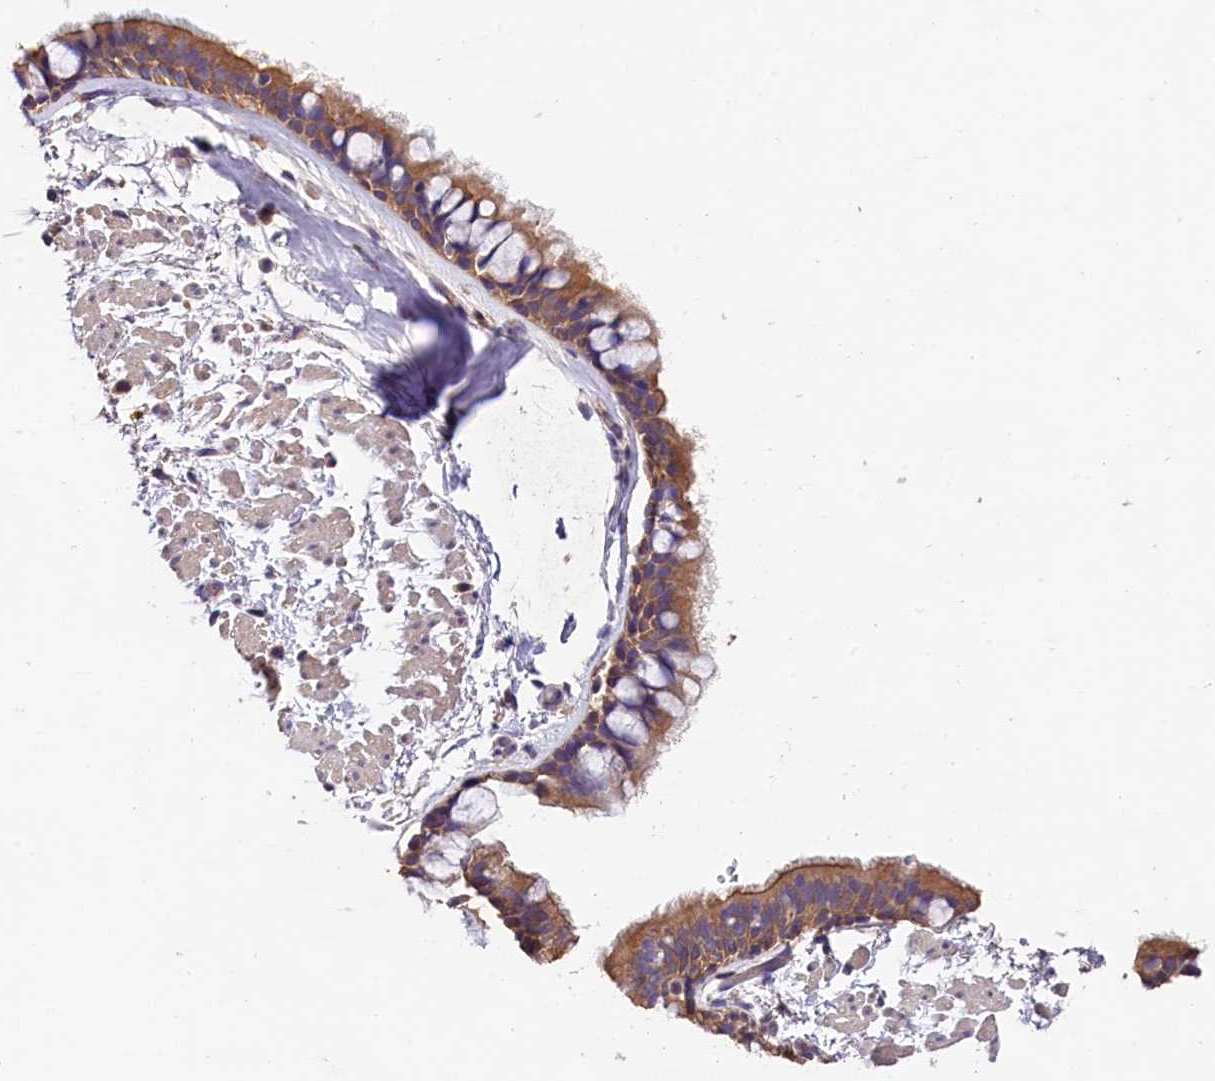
{"staining": {"intensity": "moderate", "quantity": ">75%", "location": "cytoplasmic/membranous"}, "tissue": "bronchus", "cell_type": "Respiratory epithelial cells", "image_type": "normal", "snomed": [{"axis": "morphology", "description": "Normal tissue, NOS"}, {"axis": "topography", "description": "Bronchus"}], "caption": "Protein analysis of benign bronchus displays moderate cytoplasmic/membranous expression in approximately >75% of respiratory epithelial cells. The protein is shown in brown color, while the nuclei are stained blue.", "gene": "OAS3", "patient": {"sex": "male", "age": 65}}